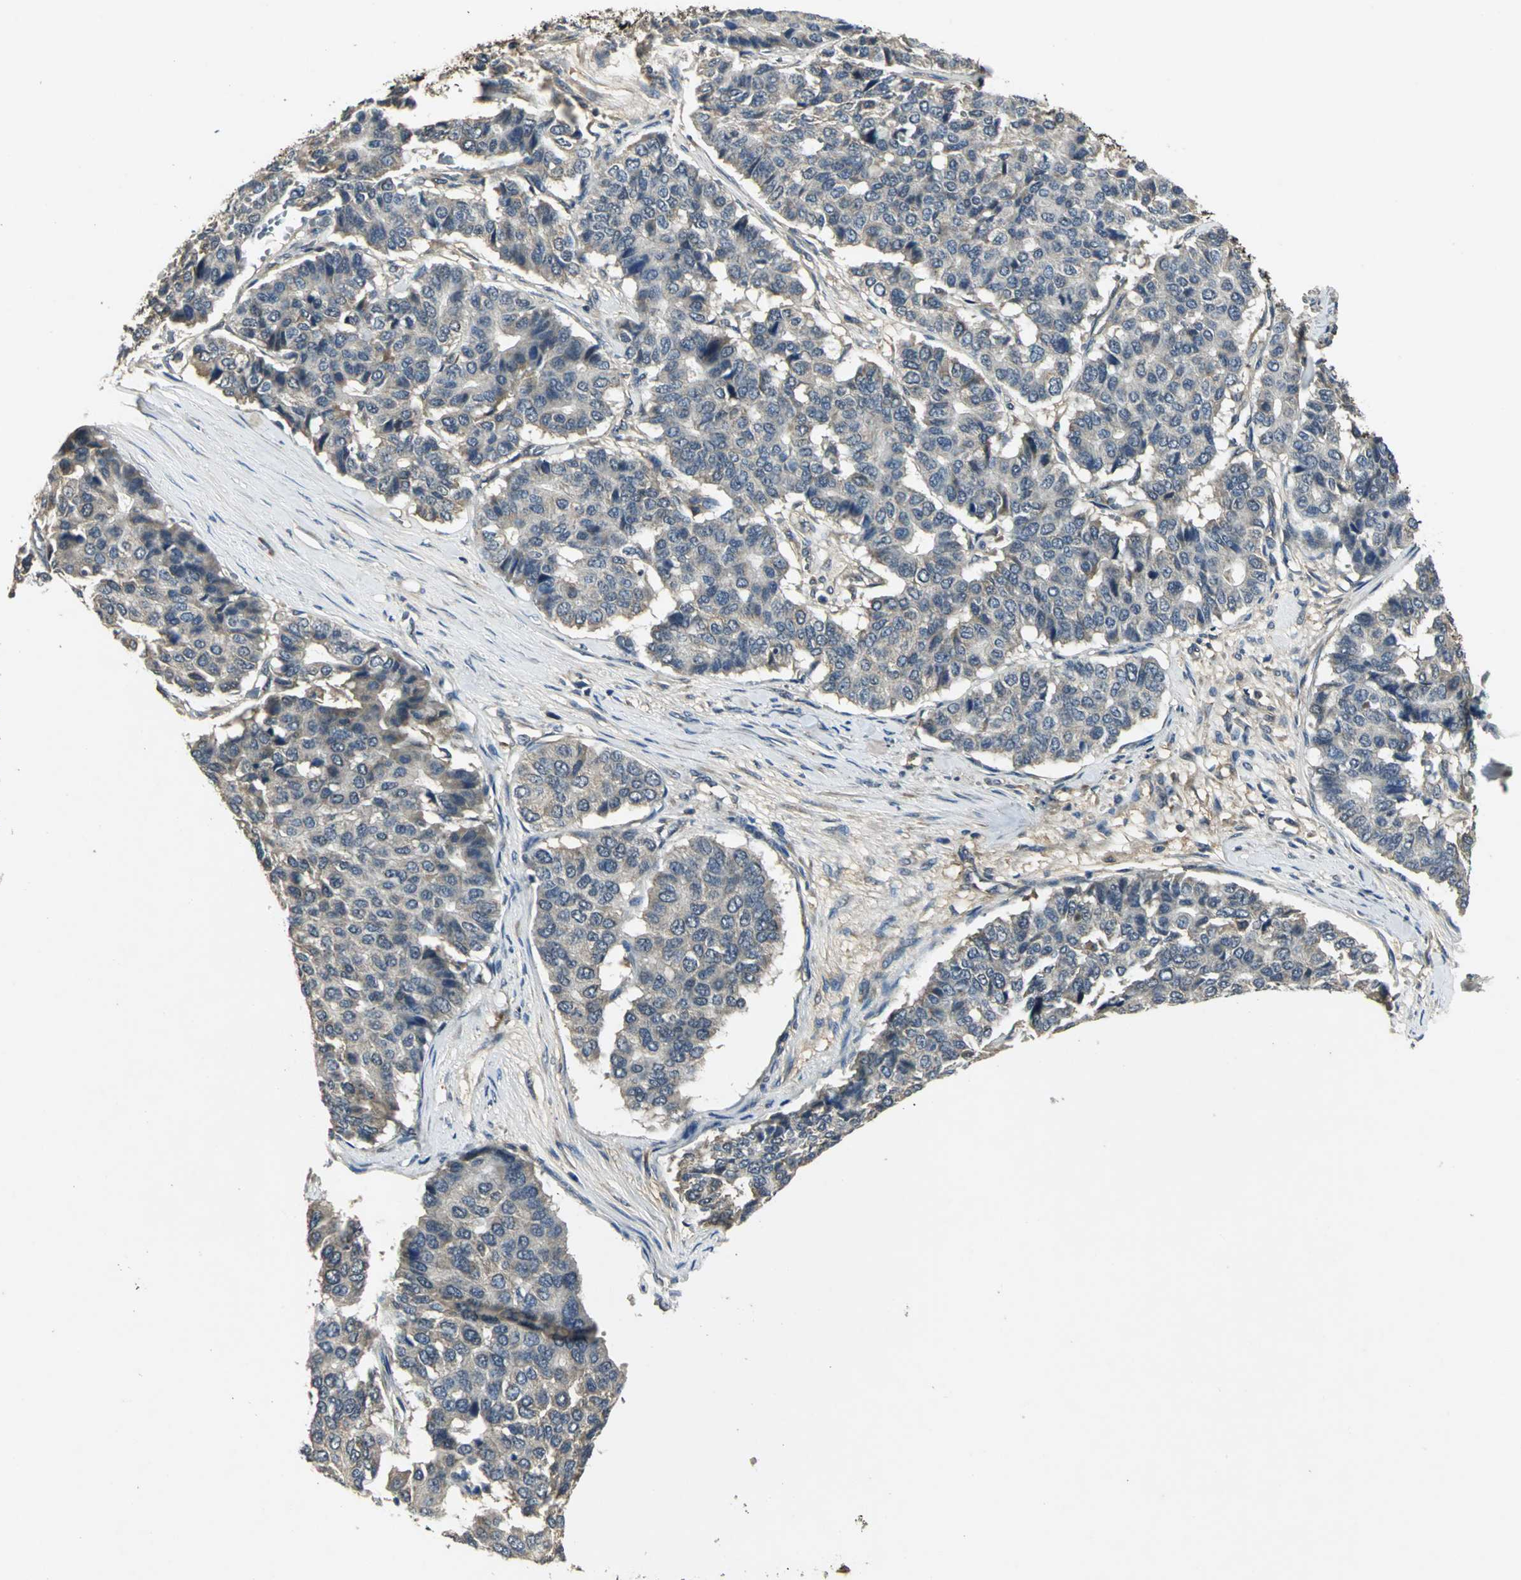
{"staining": {"intensity": "weak", "quantity": ">75%", "location": "cytoplasmic/membranous"}, "tissue": "pancreatic cancer", "cell_type": "Tumor cells", "image_type": "cancer", "snomed": [{"axis": "morphology", "description": "Adenocarcinoma, NOS"}, {"axis": "topography", "description": "Pancreas"}], "caption": "Adenocarcinoma (pancreatic) stained with a brown dye displays weak cytoplasmic/membranous positive staining in about >75% of tumor cells.", "gene": "IRF3", "patient": {"sex": "male", "age": 50}}